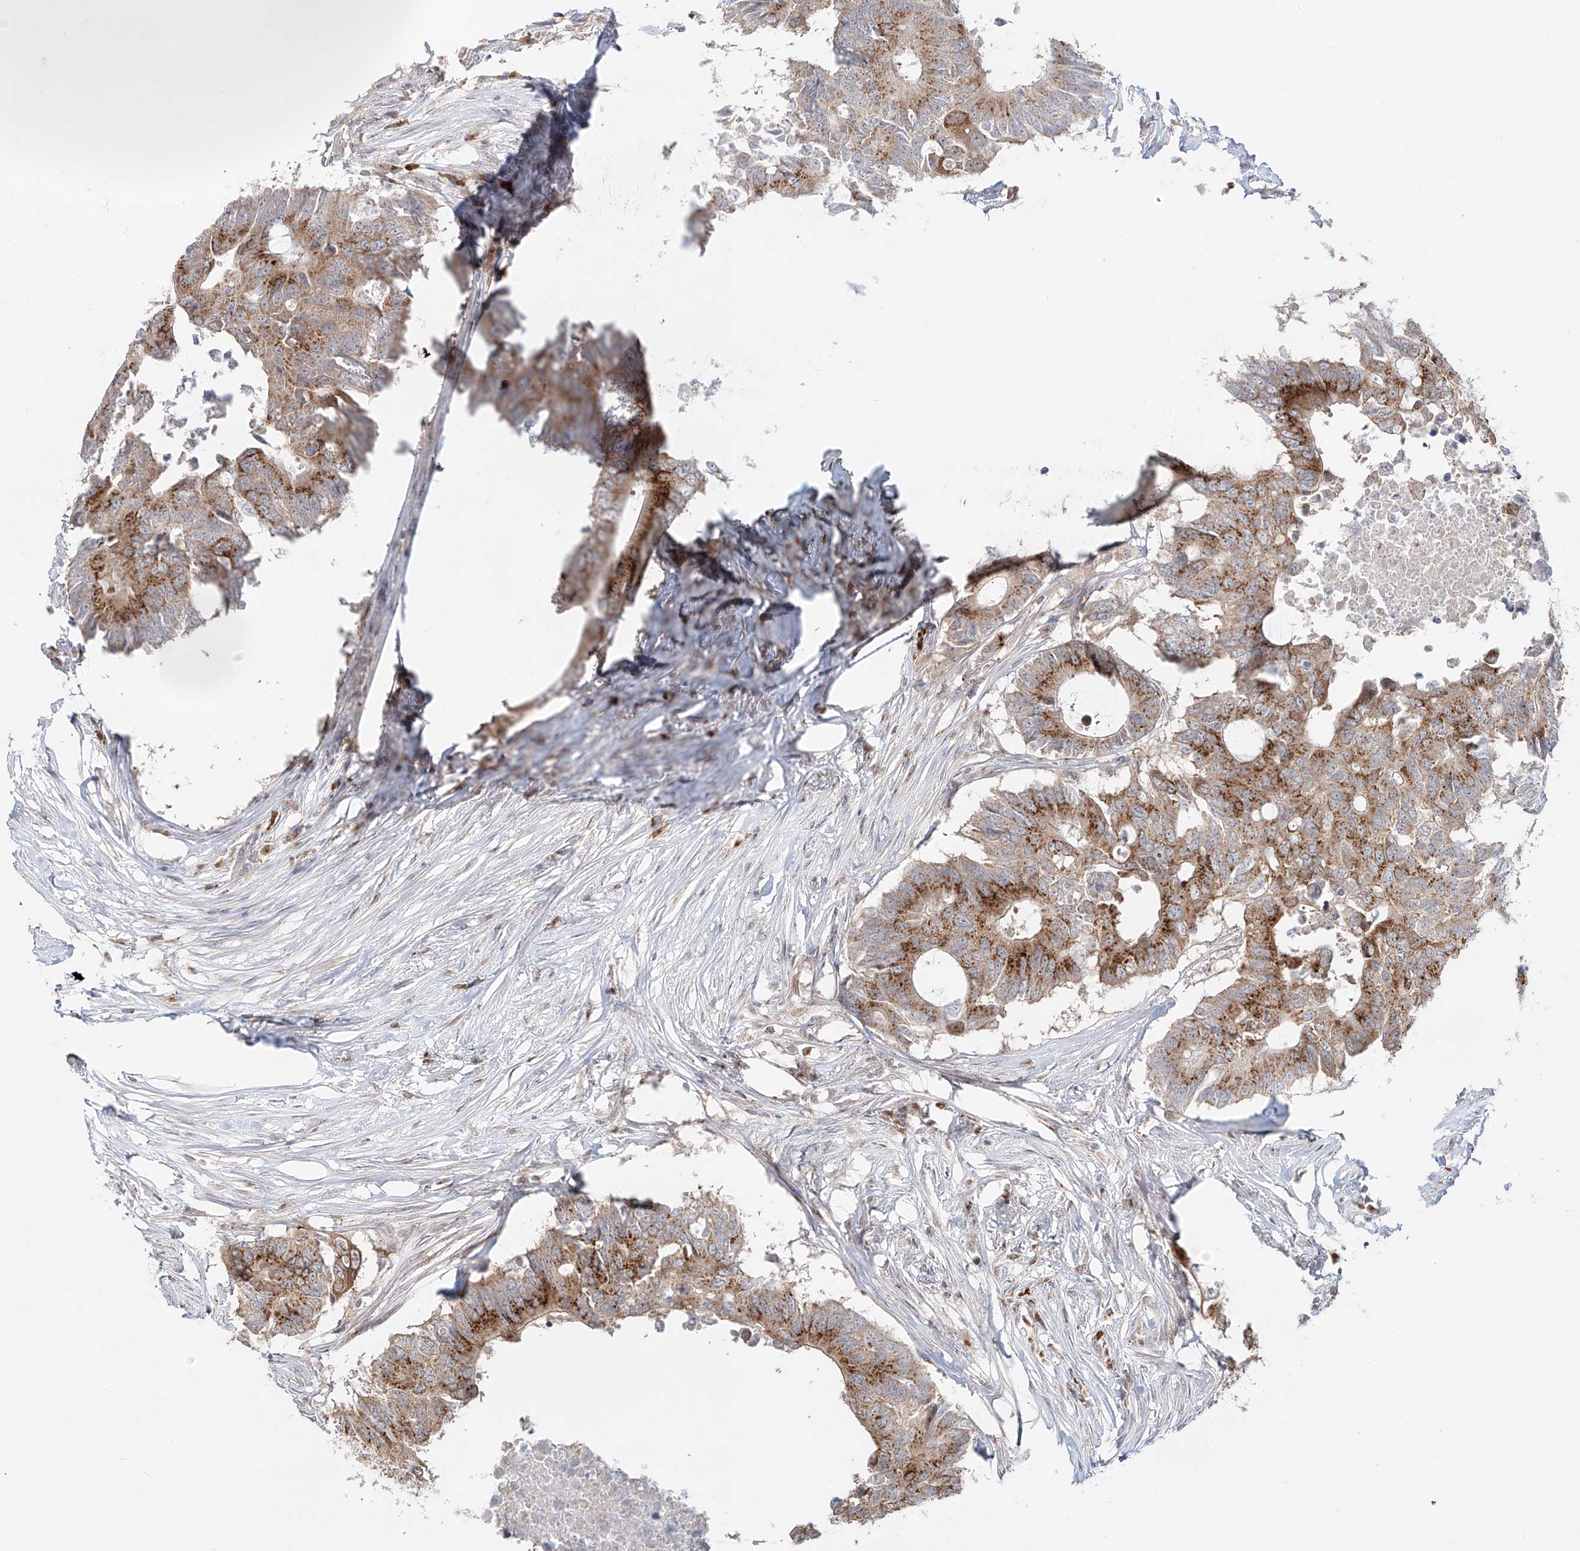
{"staining": {"intensity": "strong", "quantity": ">75%", "location": "cytoplasmic/membranous"}, "tissue": "colorectal cancer", "cell_type": "Tumor cells", "image_type": "cancer", "snomed": [{"axis": "morphology", "description": "Adenocarcinoma, NOS"}, {"axis": "topography", "description": "Colon"}], "caption": "A brown stain highlights strong cytoplasmic/membranous staining of a protein in adenocarcinoma (colorectal) tumor cells.", "gene": "BSDC1", "patient": {"sex": "male", "age": 71}}